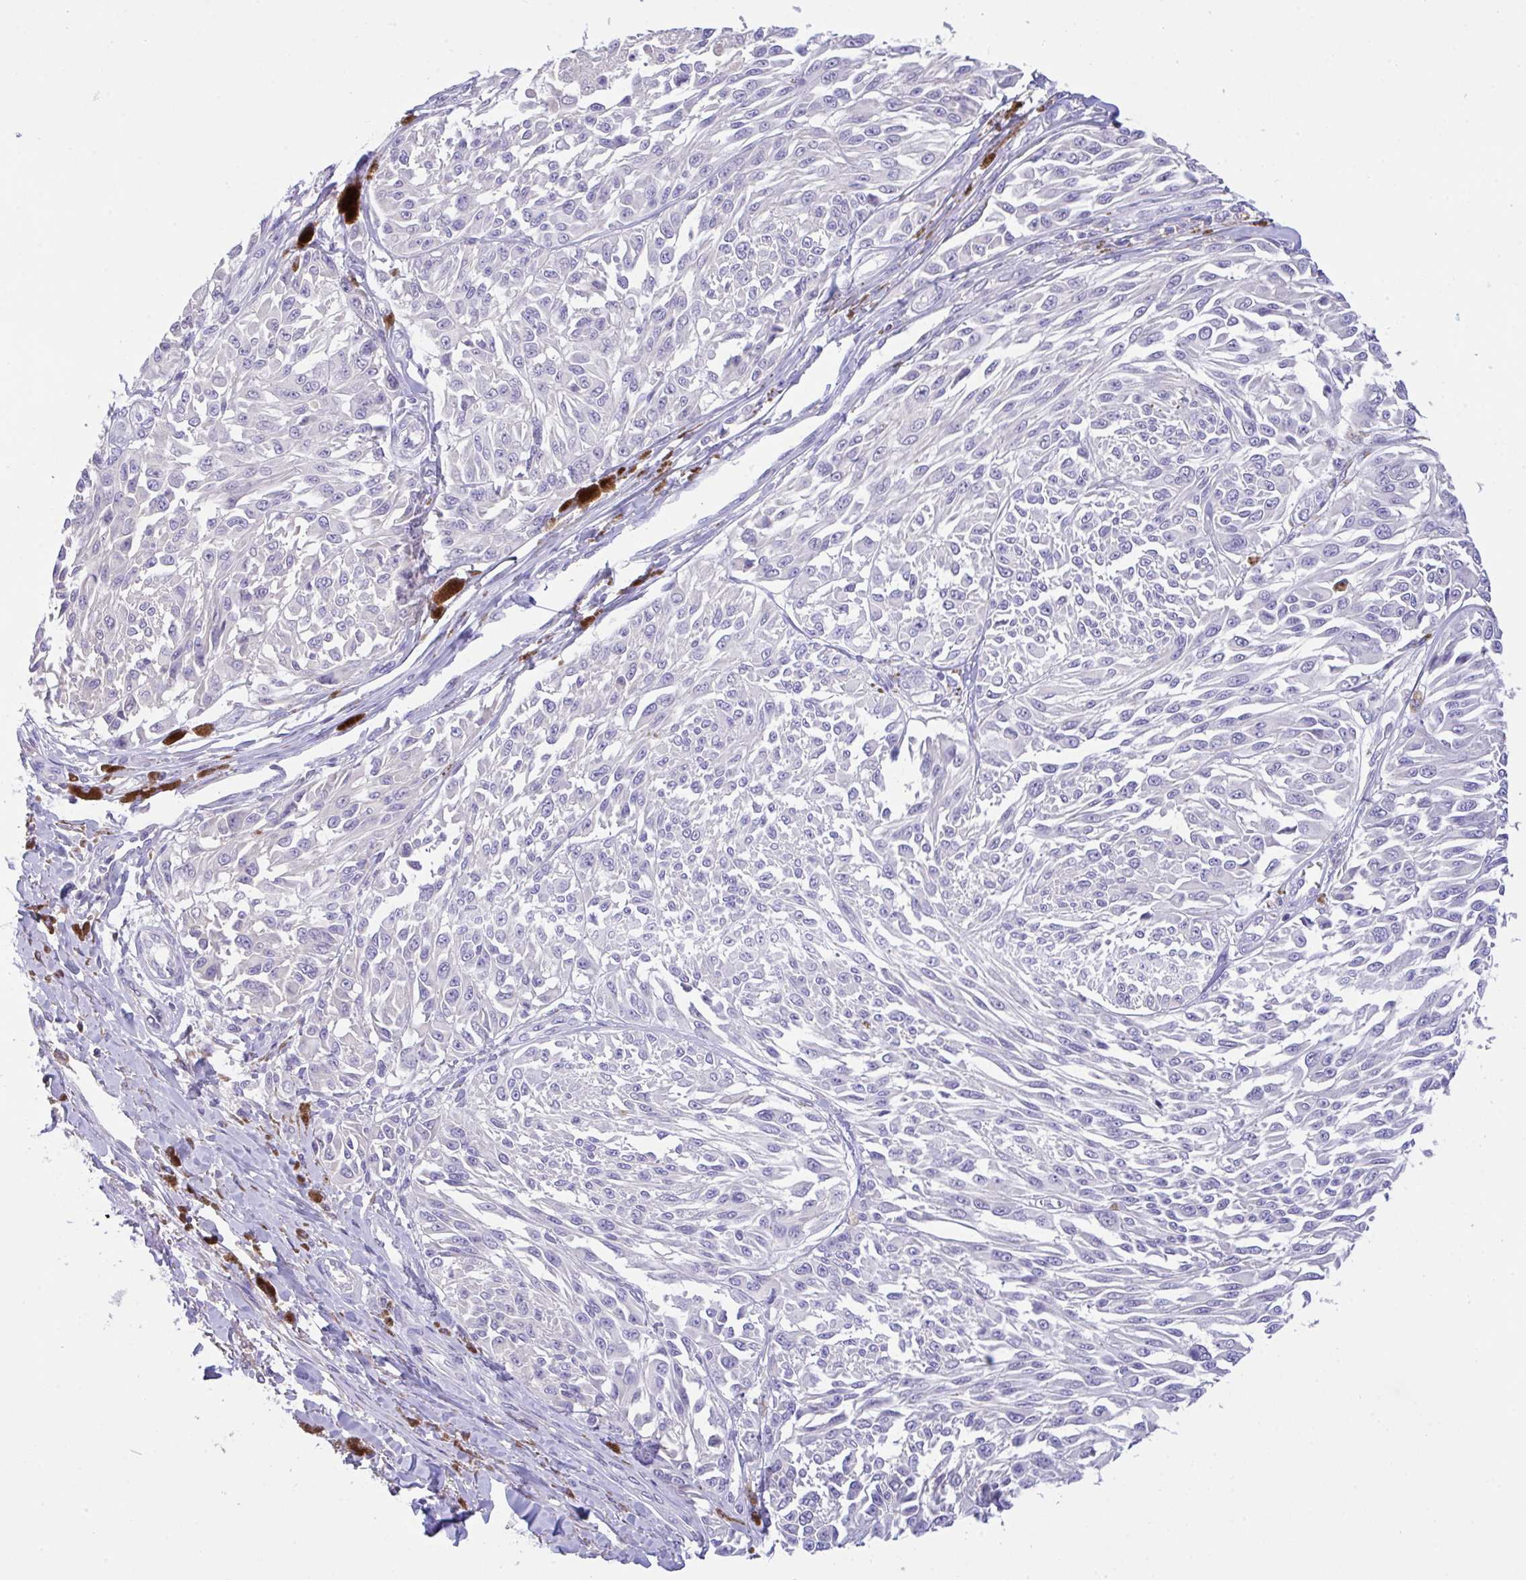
{"staining": {"intensity": "negative", "quantity": "none", "location": "none"}, "tissue": "melanoma", "cell_type": "Tumor cells", "image_type": "cancer", "snomed": [{"axis": "morphology", "description": "Malignant melanoma, NOS"}, {"axis": "topography", "description": "Skin"}], "caption": "There is no significant positivity in tumor cells of melanoma.", "gene": "CA10", "patient": {"sex": "male", "age": 94}}